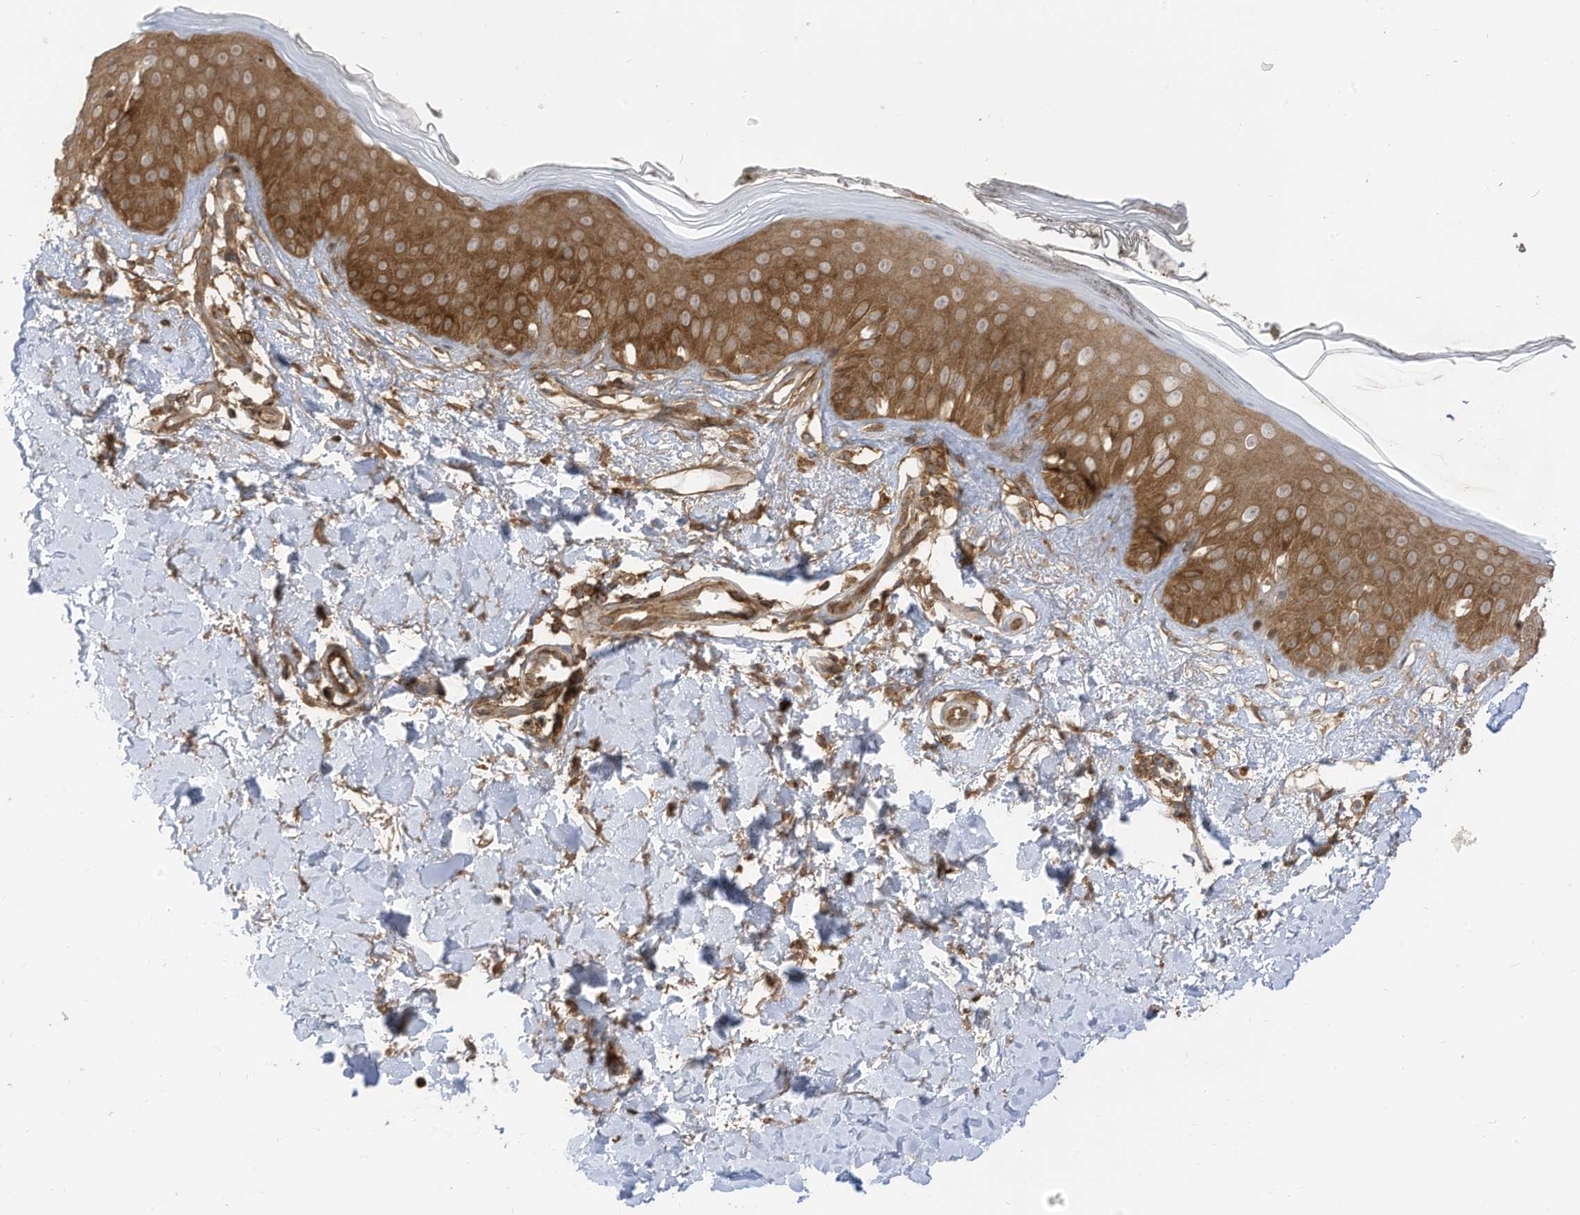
{"staining": {"intensity": "moderate", "quantity": ">75%", "location": "cytoplasmic/membranous"}, "tissue": "skin", "cell_type": "Fibroblasts", "image_type": "normal", "snomed": [{"axis": "morphology", "description": "Normal tissue, NOS"}, {"axis": "topography", "description": "Skin"}], "caption": "A brown stain shows moderate cytoplasmic/membranous staining of a protein in fibroblasts of normal human skin. (DAB = brown stain, brightfield microscopy at high magnification).", "gene": "REPS1", "patient": {"sex": "female", "age": 64}}